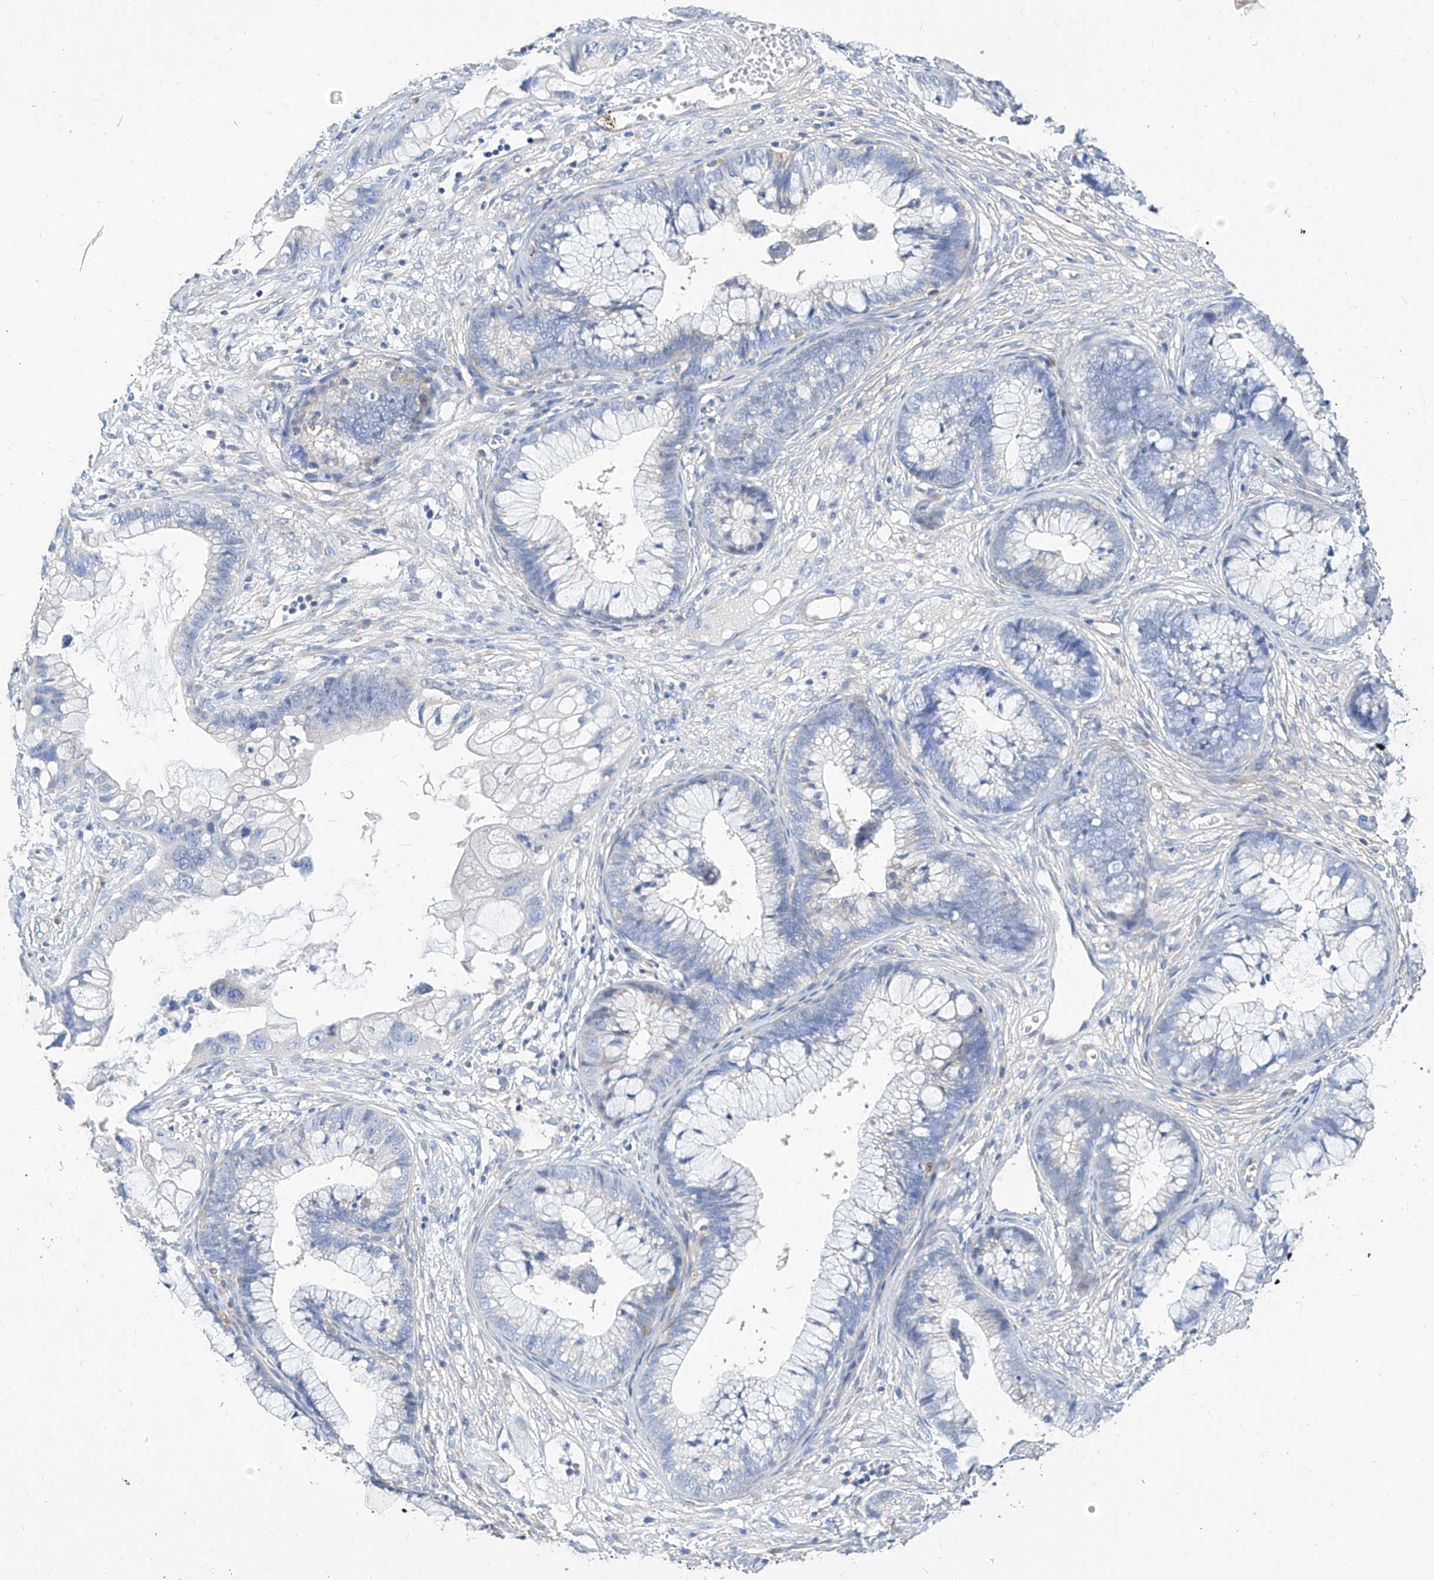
{"staining": {"intensity": "negative", "quantity": "none", "location": "none"}, "tissue": "cervical cancer", "cell_type": "Tumor cells", "image_type": "cancer", "snomed": [{"axis": "morphology", "description": "Adenocarcinoma, NOS"}, {"axis": "topography", "description": "Cervix"}], "caption": "Tumor cells are negative for protein expression in human adenocarcinoma (cervical).", "gene": "SCGB2A1", "patient": {"sex": "female", "age": 44}}